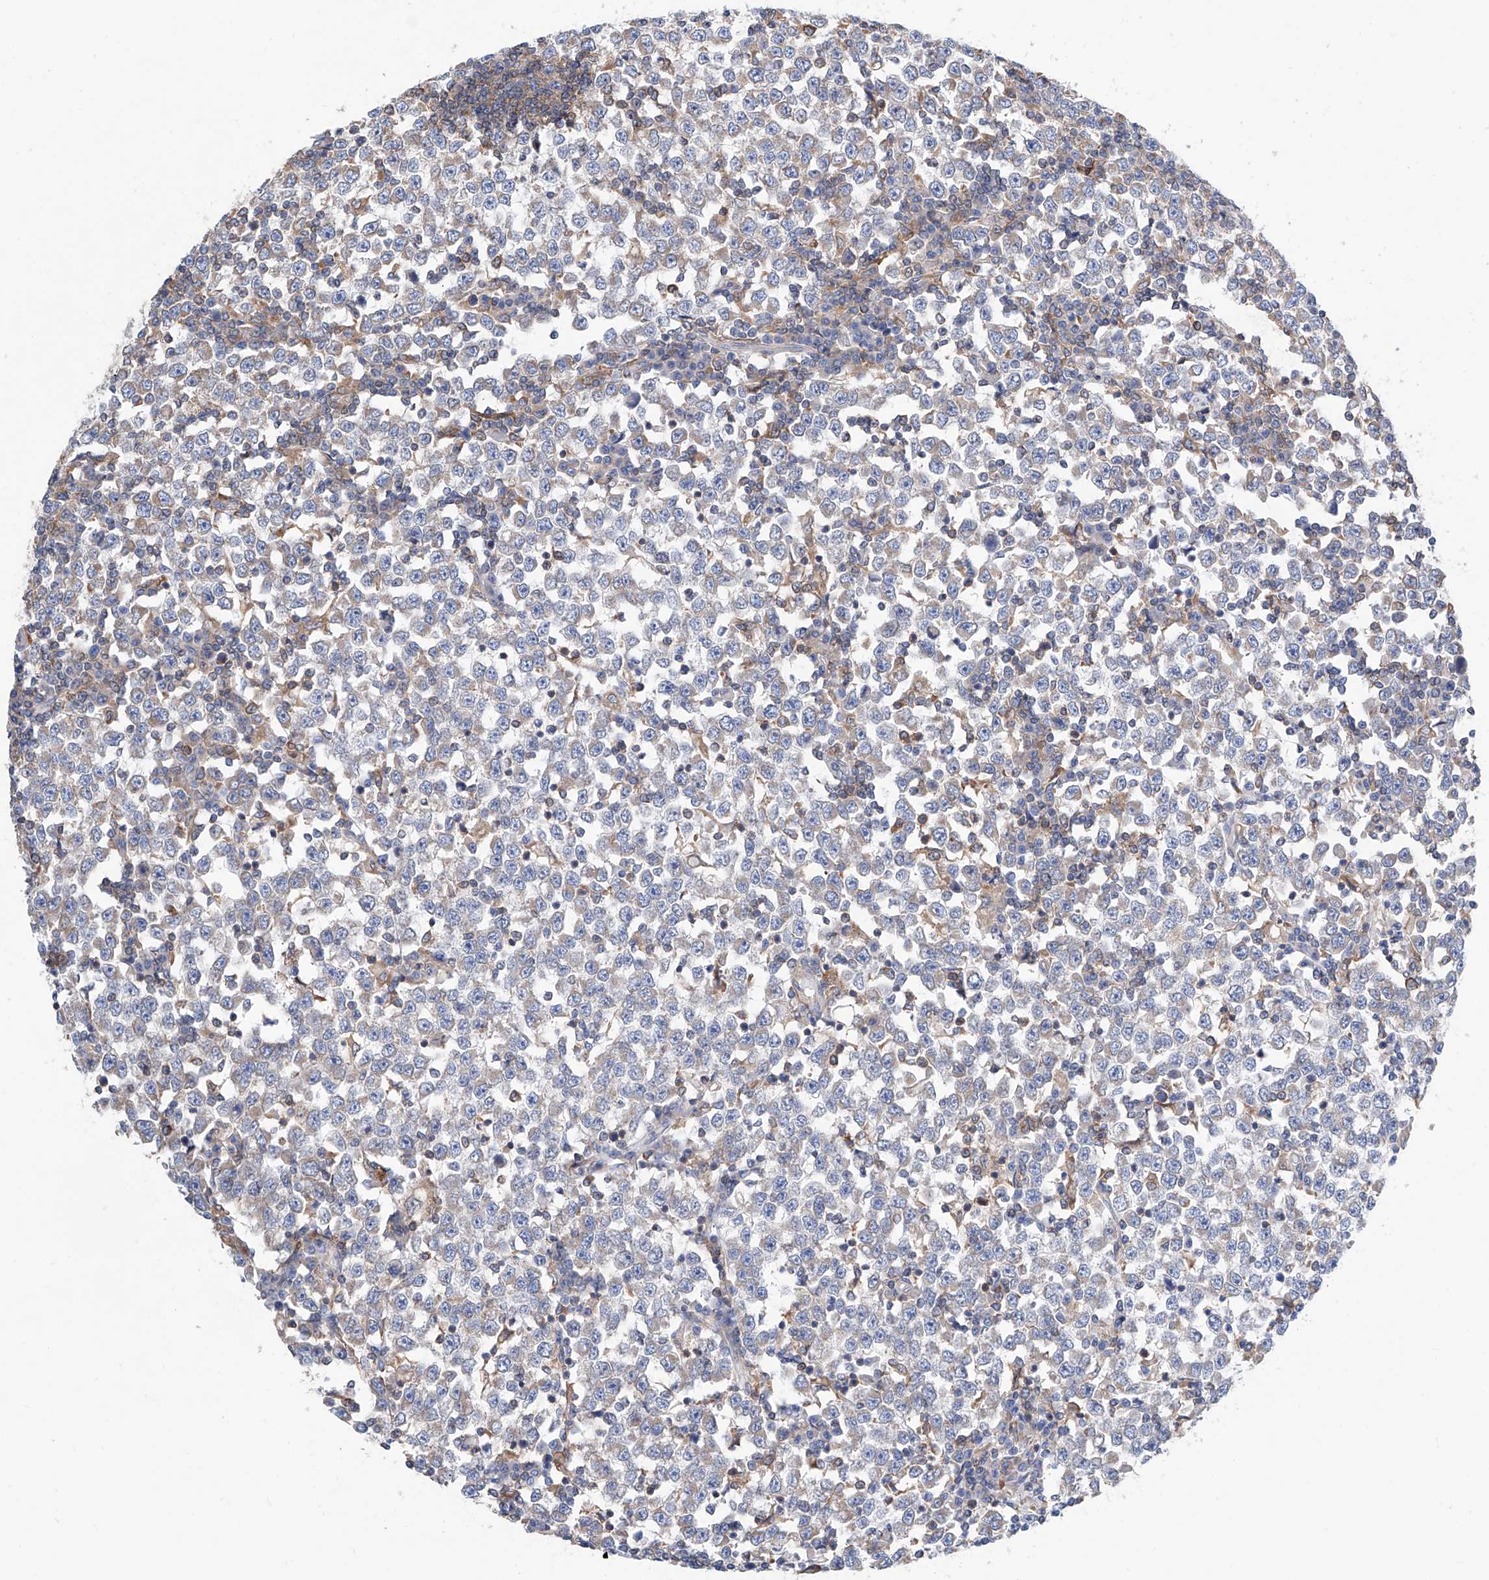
{"staining": {"intensity": "negative", "quantity": "none", "location": "none"}, "tissue": "testis cancer", "cell_type": "Tumor cells", "image_type": "cancer", "snomed": [{"axis": "morphology", "description": "Seminoma, NOS"}, {"axis": "topography", "description": "Testis"}], "caption": "Human testis cancer (seminoma) stained for a protein using immunohistochemistry demonstrates no positivity in tumor cells.", "gene": "MAD2L1", "patient": {"sex": "male", "age": 65}}